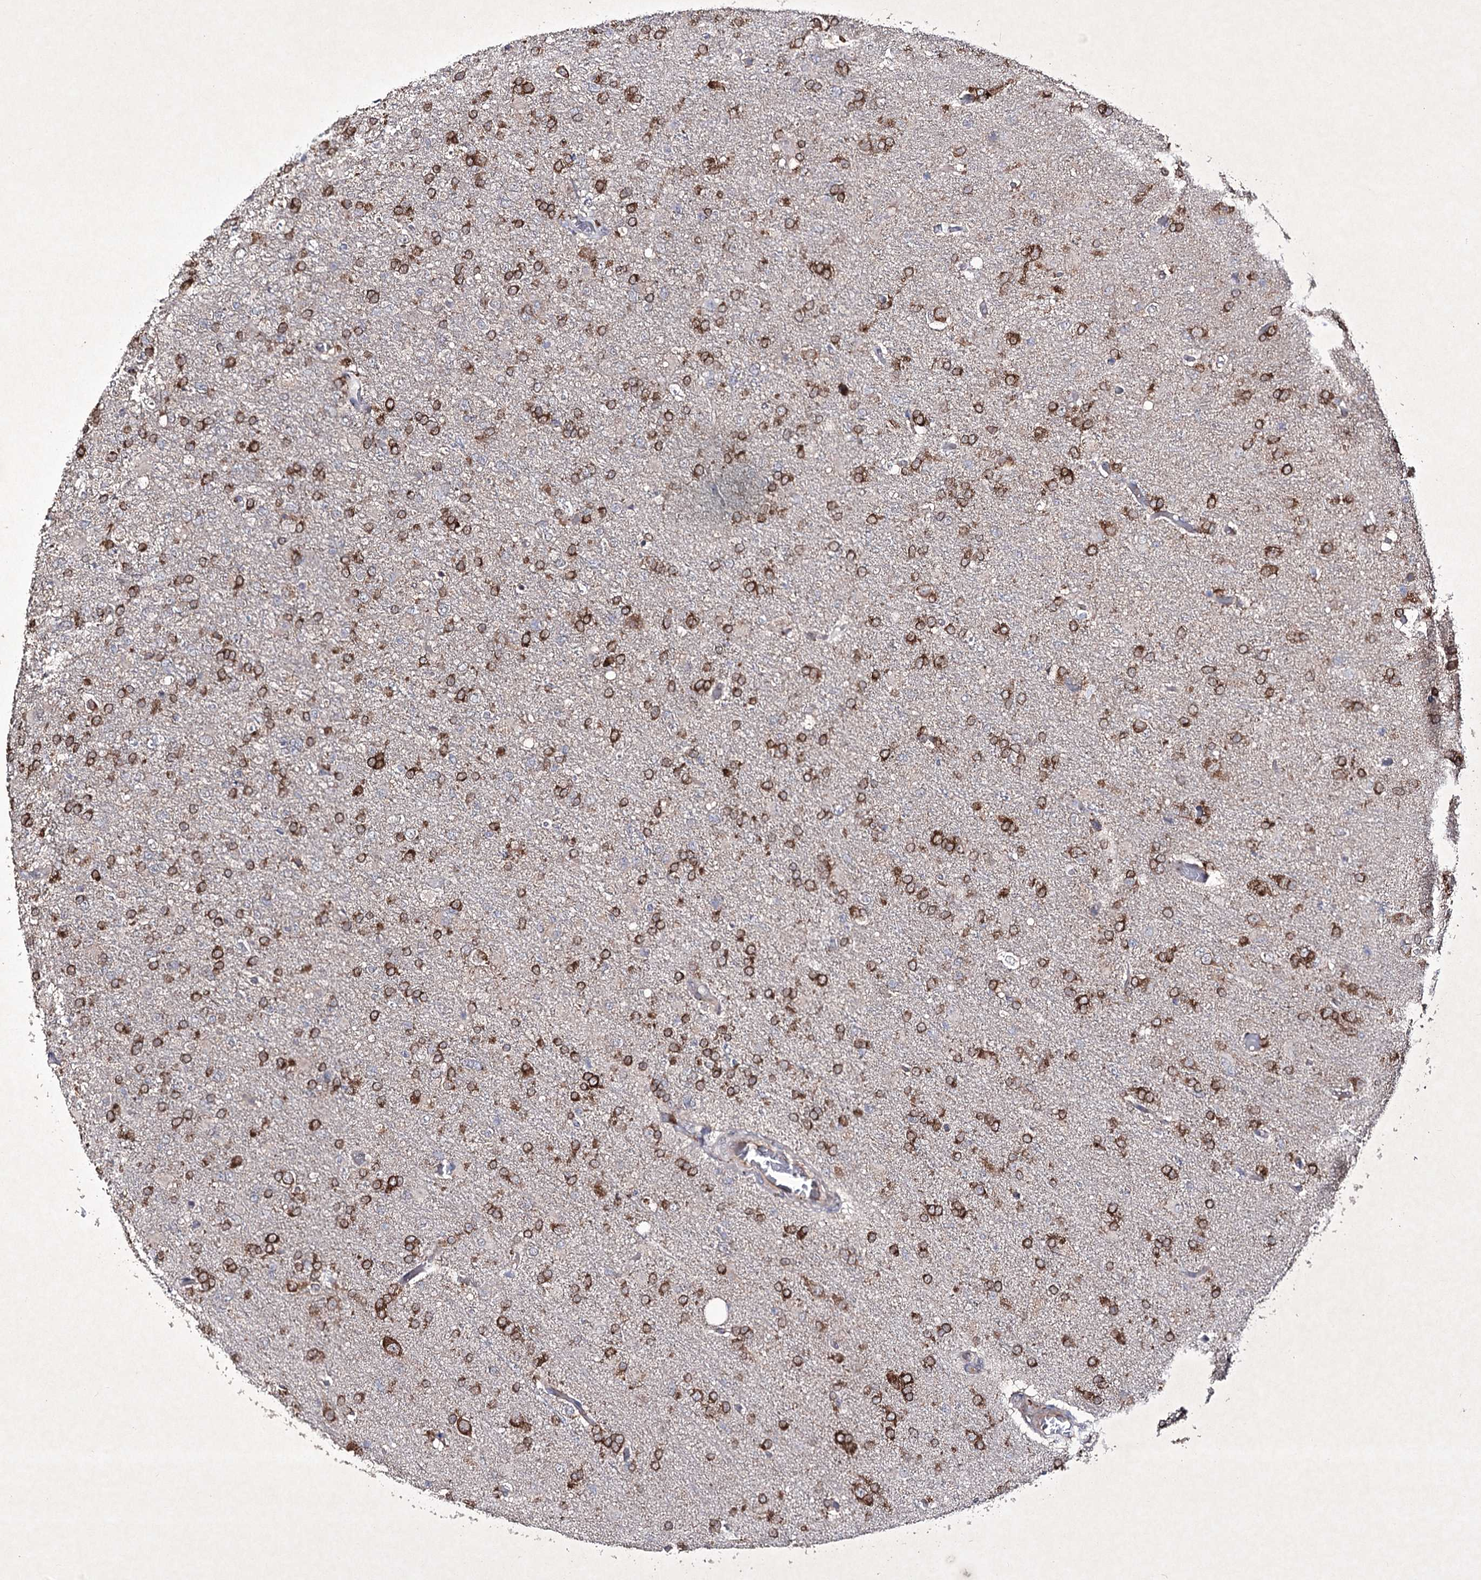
{"staining": {"intensity": "moderate", "quantity": ">75%", "location": "cytoplasmic/membranous"}, "tissue": "glioma", "cell_type": "Tumor cells", "image_type": "cancer", "snomed": [{"axis": "morphology", "description": "Glioma, malignant, High grade"}, {"axis": "topography", "description": "Brain"}], "caption": "Immunohistochemical staining of high-grade glioma (malignant) reveals medium levels of moderate cytoplasmic/membranous expression in about >75% of tumor cells. Immunohistochemistry stains the protein of interest in brown and the nuclei are stained blue.", "gene": "SEMA4G", "patient": {"sex": "female", "age": 74}}